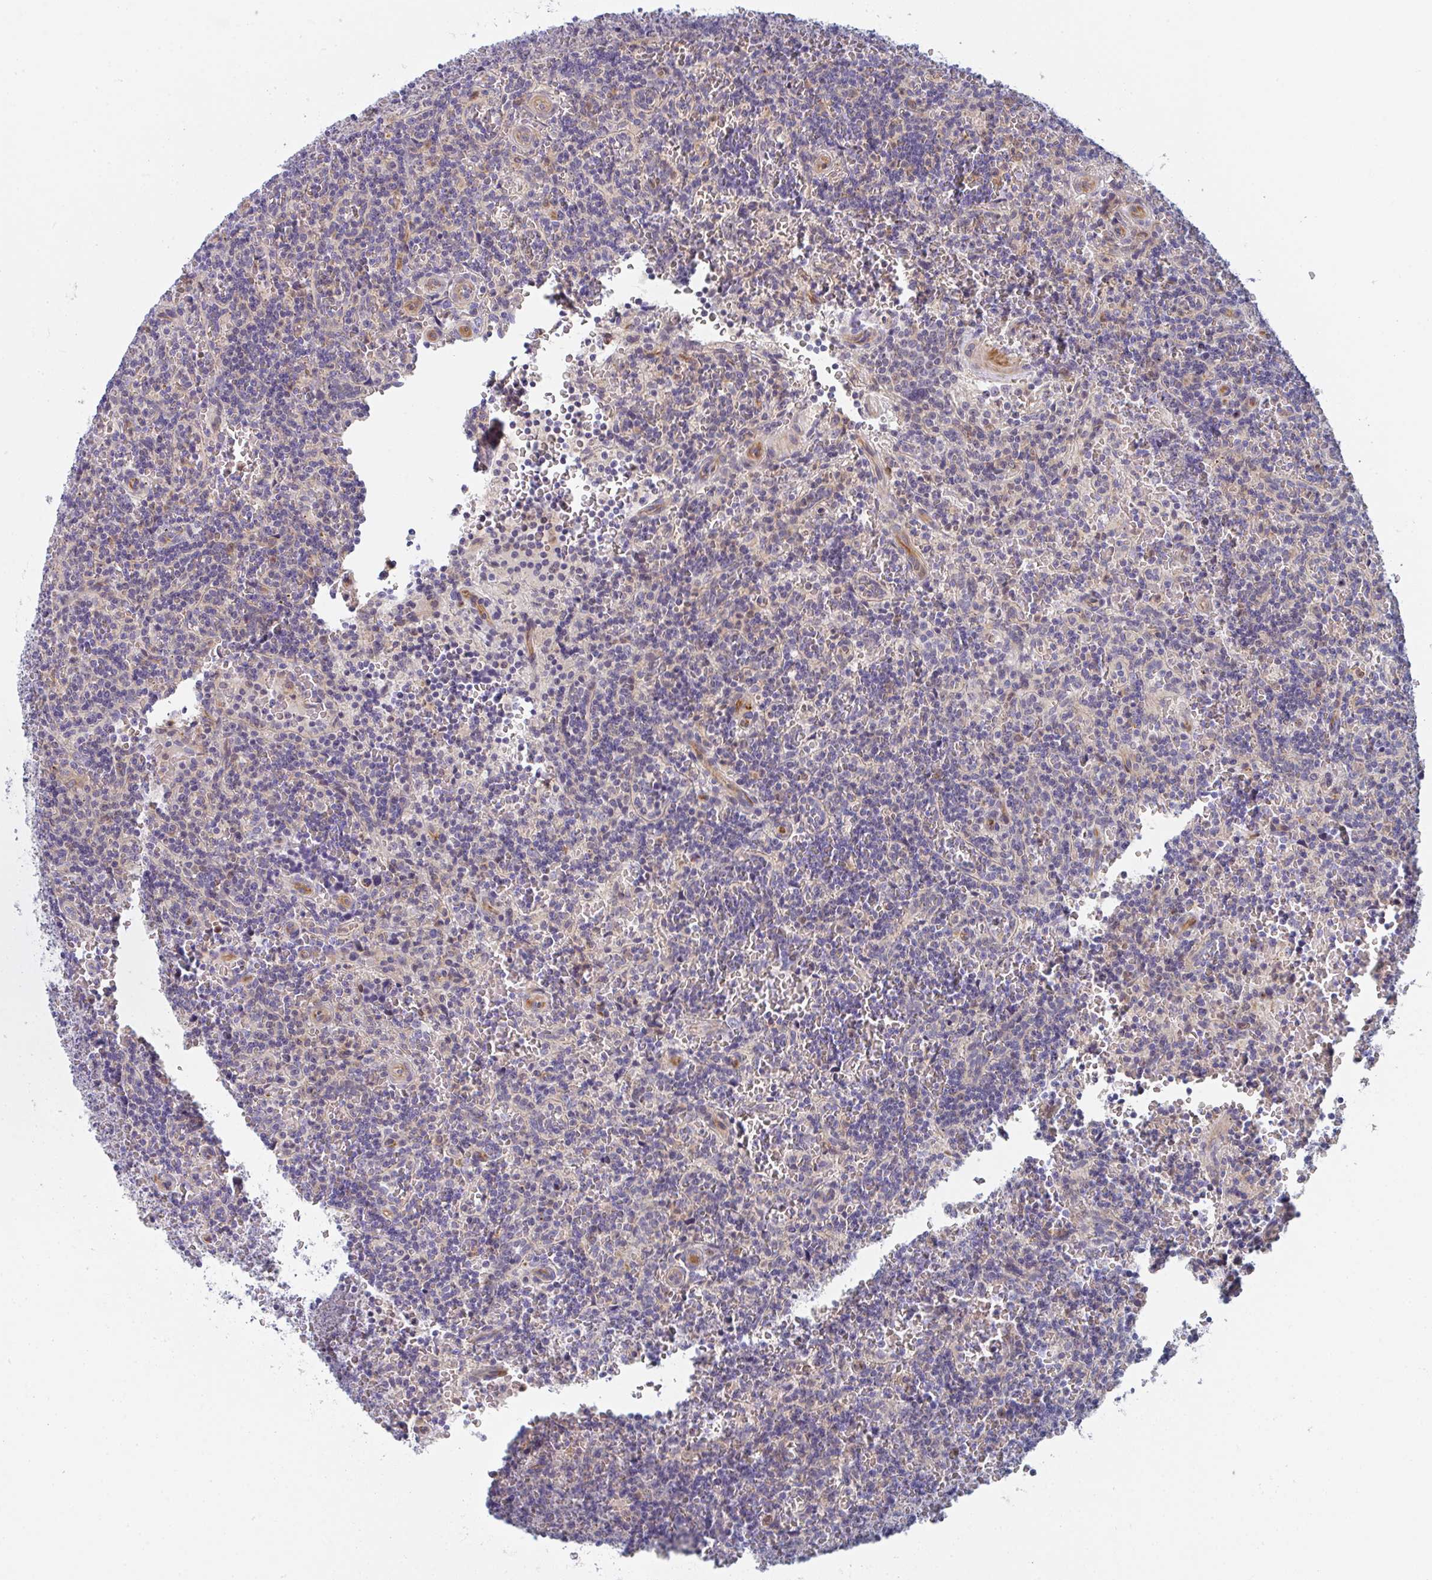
{"staining": {"intensity": "negative", "quantity": "none", "location": "none"}, "tissue": "lymphoma", "cell_type": "Tumor cells", "image_type": "cancer", "snomed": [{"axis": "morphology", "description": "Malignant lymphoma, non-Hodgkin's type, Low grade"}, {"axis": "topography", "description": "Spleen"}], "caption": "Immunohistochemistry (IHC) of malignant lymphoma, non-Hodgkin's type (low-grade) reveals no positivity in tumor cells. The staining is performed using DAB brown chromogen with nuclei counter-stained in using hematoxylin.", "gene": "KLHL33", "patient": {"sex": "male", "age": 73}}